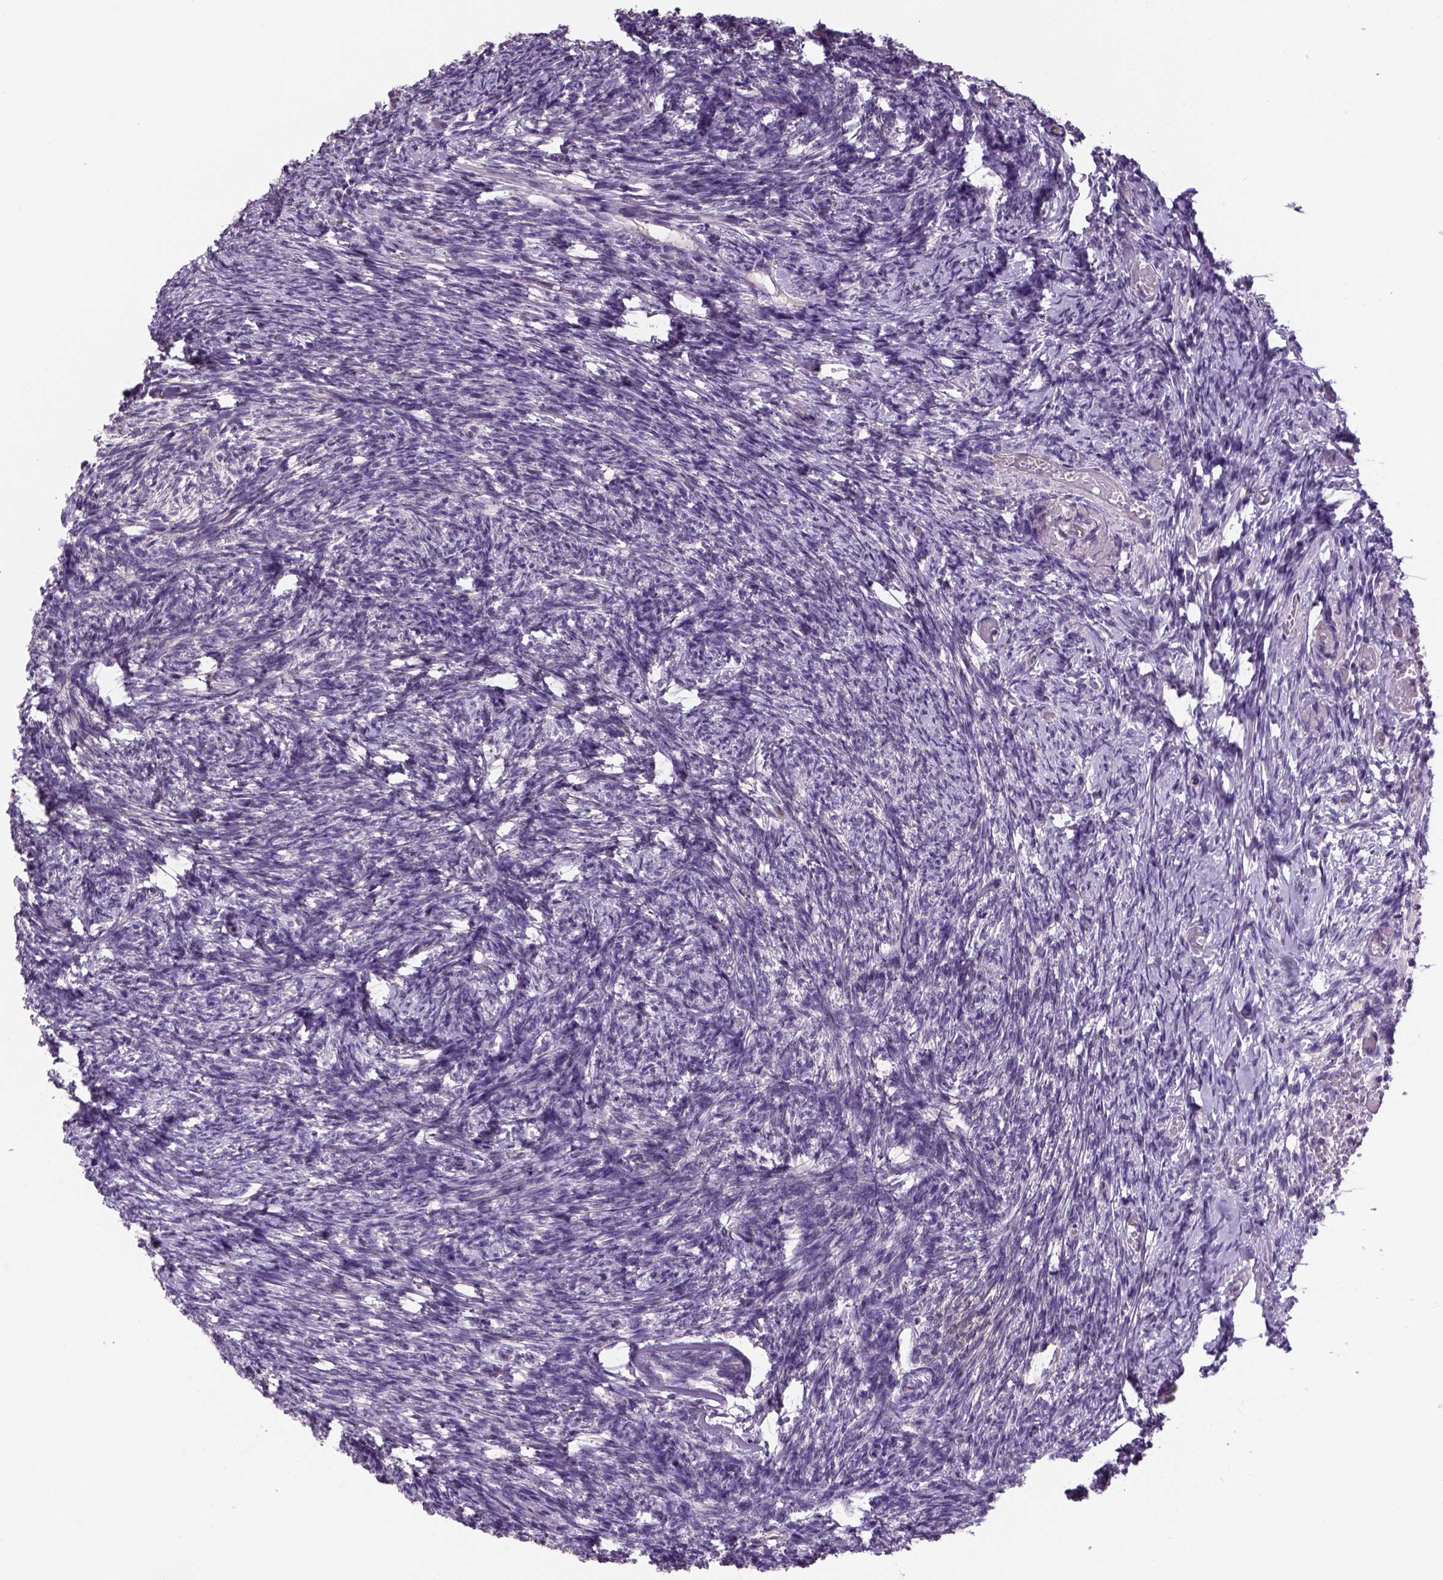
{"staining": {"intensity": "negative", "quantity": "none", "location": "none"}, "tissue": "ovary", "cell_type": "Ovarian stroma cells", "image_type": "normal", "snomed": [{"axis": "morphology", "description": "Normal tissue, NOS"}, {"axis": "topography", "description": "Ovary"}], "caption": "A high-resolution photomicrograph shows immunohistochemistry staining of unremarkable ovary, which displays no significant staining in ovarian stroma cells.", "gene": "PRRT1", "patient": {"sex": "female", "age": 72}}